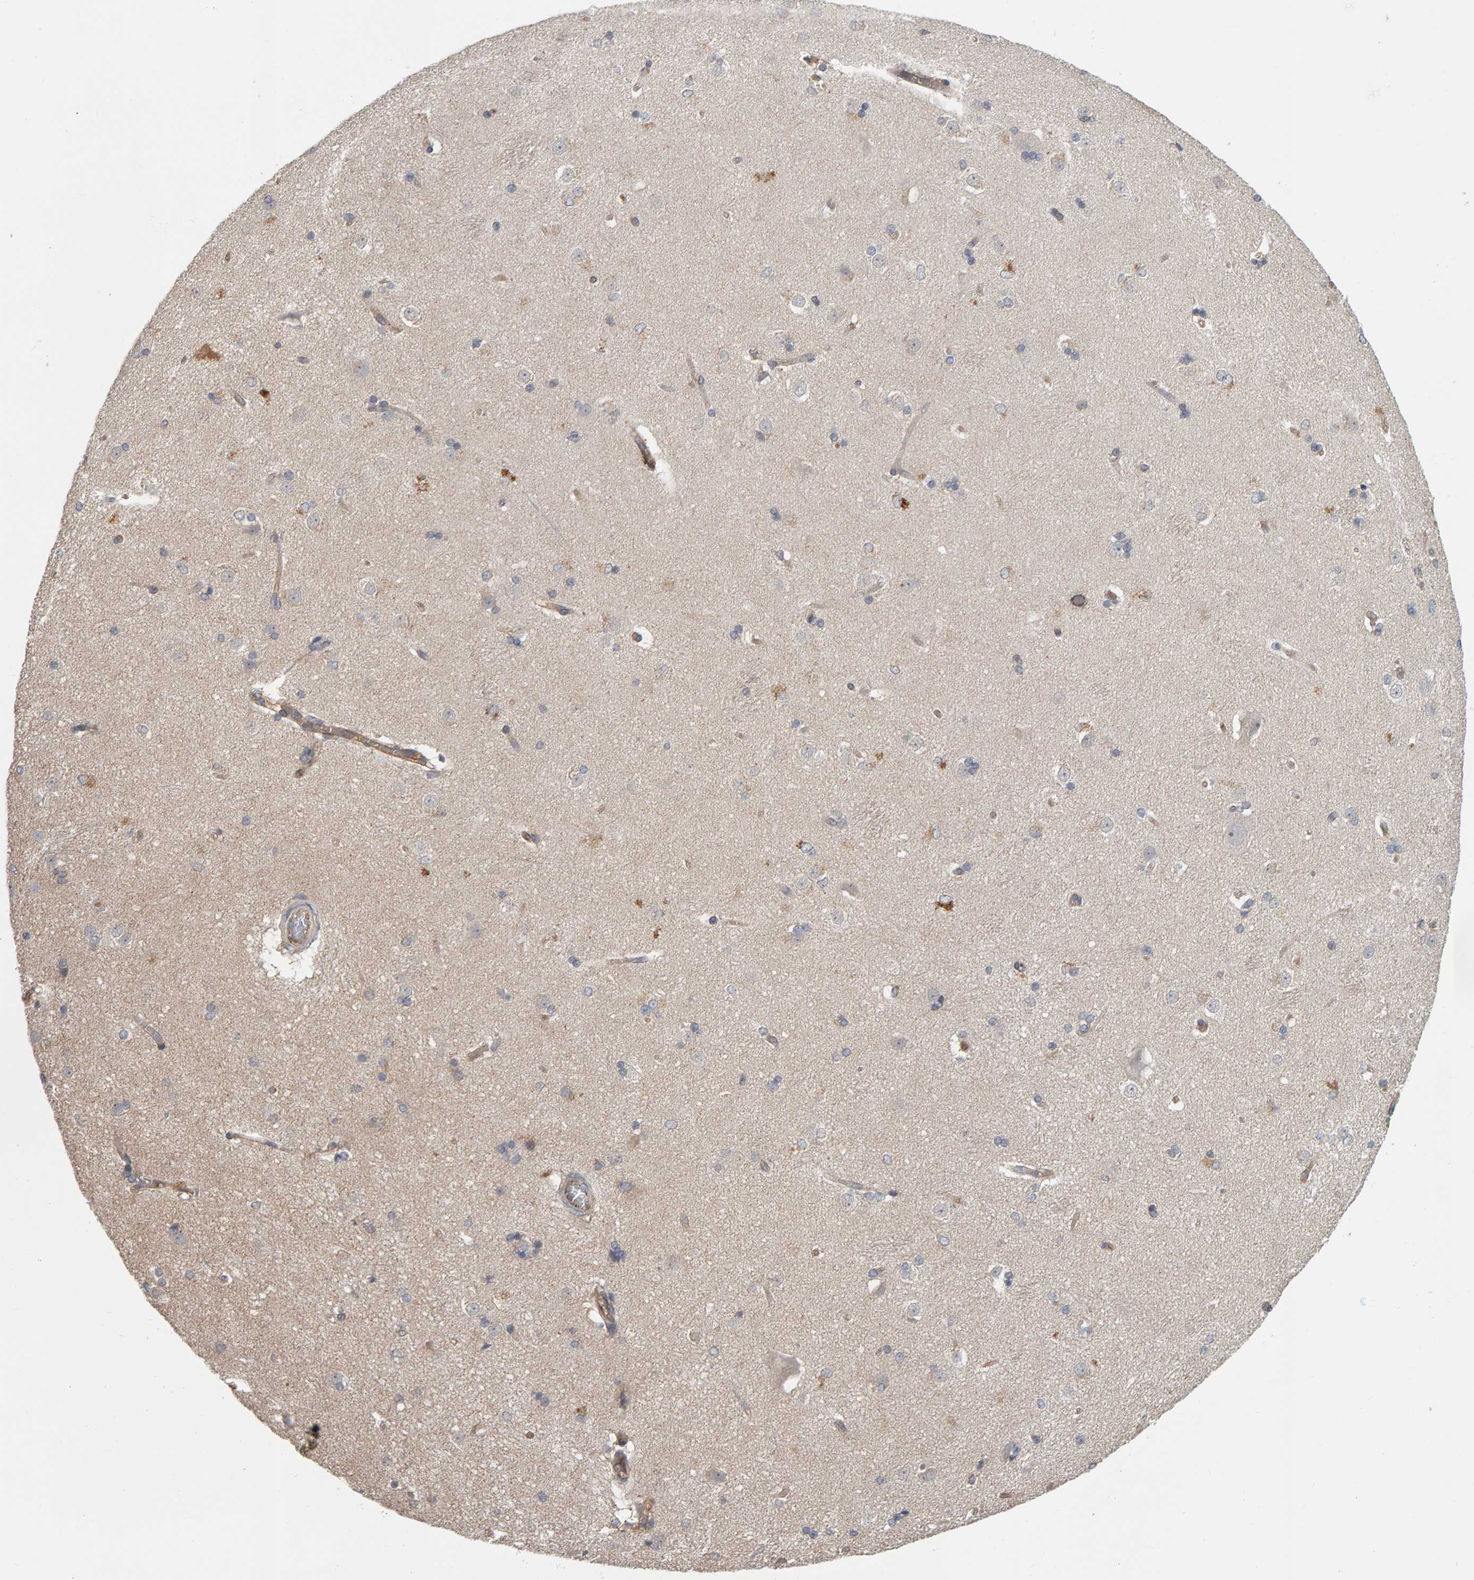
{"staining": {"intensity": "moderate", "quantity": "<25%", "location": "cytoplasmic/membranous"}, "tissue": "caudate", "cell_type": "Glial cells", "image_type": "normal", "snomed": [{"axis": "morphology", "description": "Normal tissue, NOS"}, {"axis": "topography", "description": "Lateral ventricle wall"}], "caption": "There is low levels of moderate cytoplasmic/membranous expression in glial cells of benign caudate, as demonstrated by immunohistochemical staining (brown color).", "gene": "C9orf72", "patient": {"sex": "female", "age": 19}}